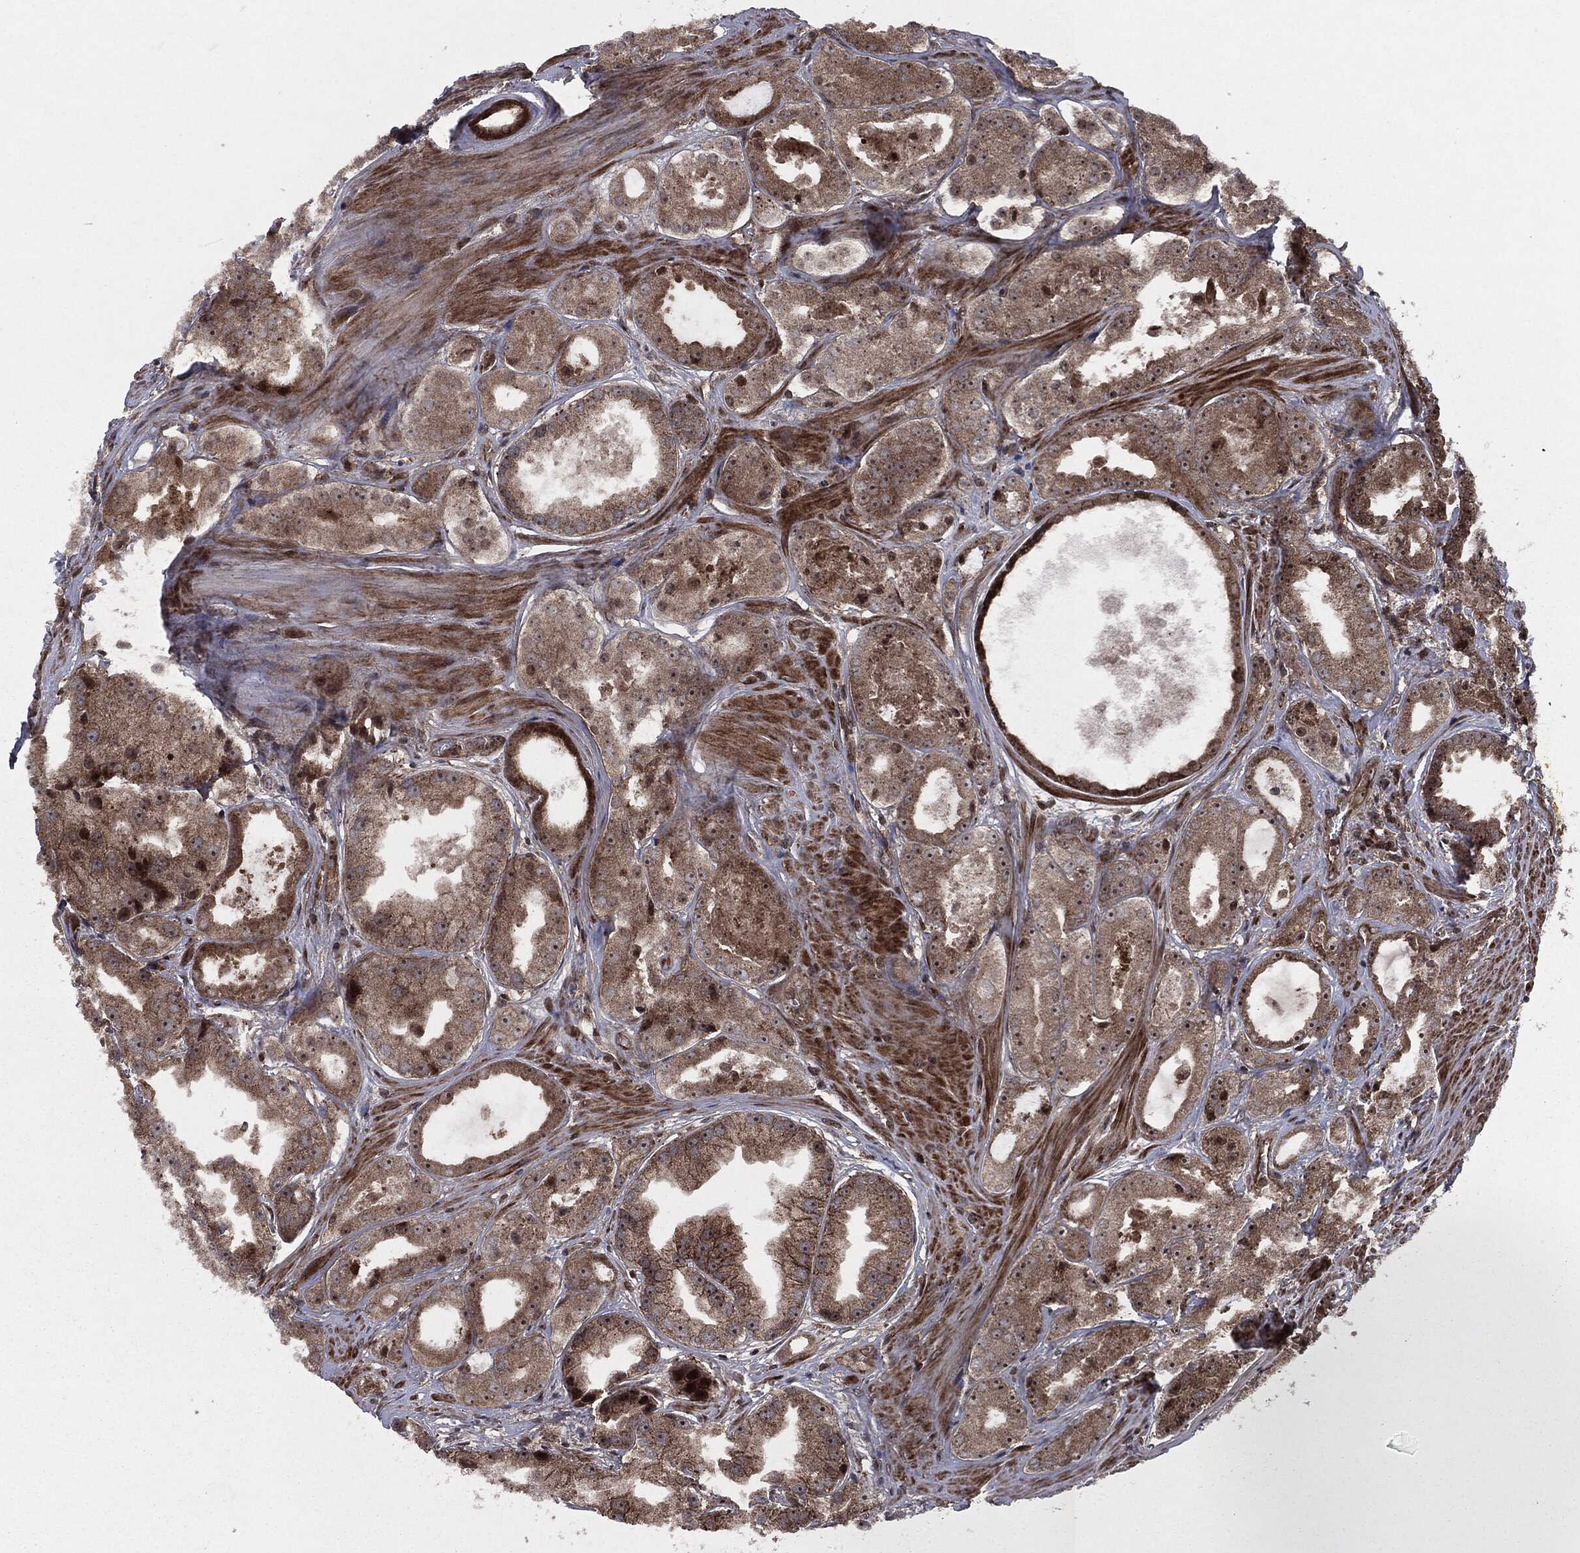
{"staining": {"intensity": "moderate", "quantity": ">75%", "location": "cytoplasmic/membranous,nuclear"}, "tissue": "prostate cancer", "cell_type": "Tumor cells", "image_type": "cancer", "snomed": [{"axis": "morphology", "description": "Adenocarcinoma, NOS"}, {"axis": "topography", "description": "Prostate"}], "caption": "This micrograph reveals adenocarcinoma (prostate) stained with immunohistochemistry (IHC) to label a protein in brown. The cytoplasmic/membranous and nuclear of tumor cells show moderate positivity for the protein. Nuclei are counter-stained blue.", "gene": "CARD6", "patient": {"sex": "male", "age": 61}}